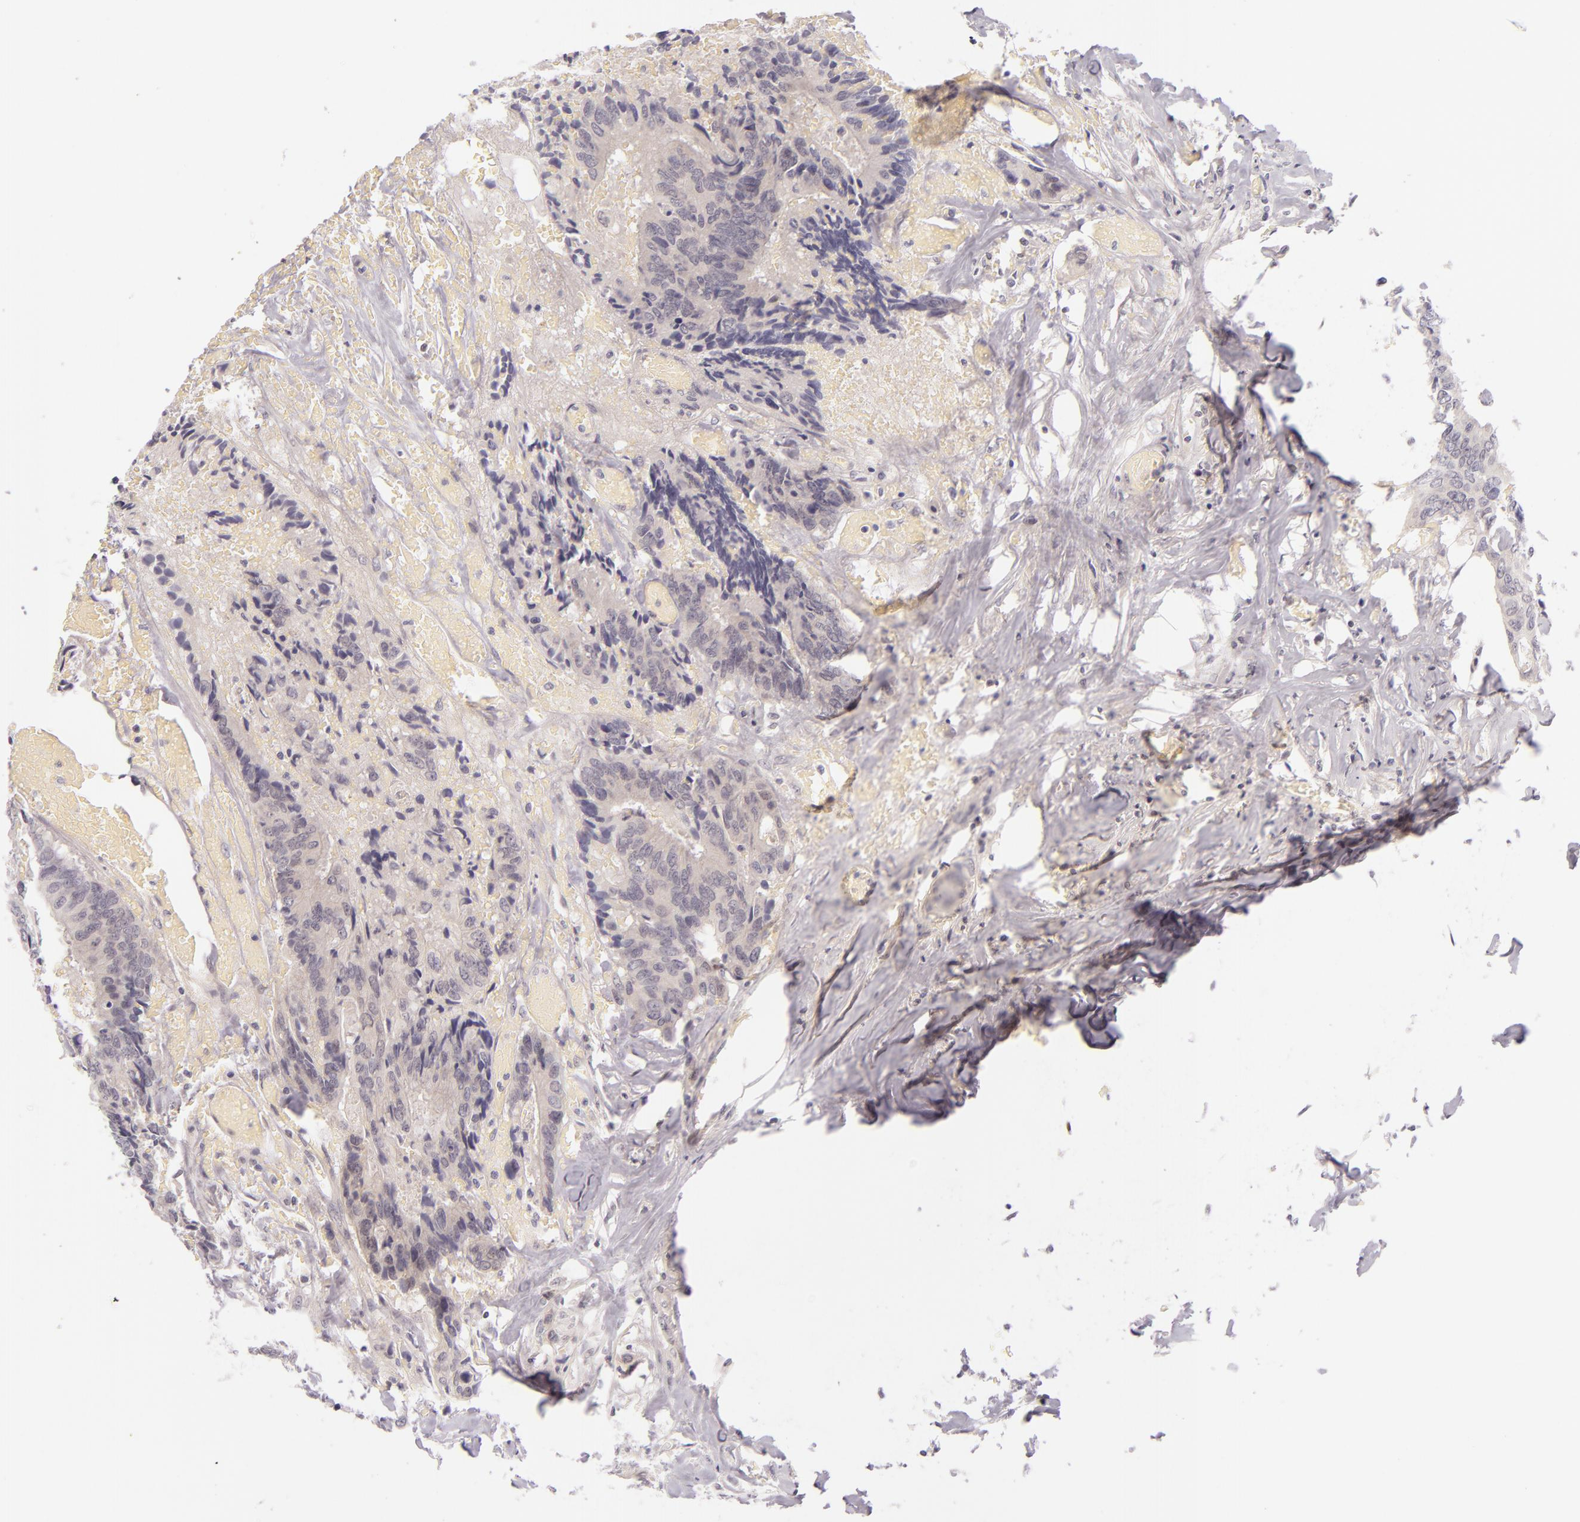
{"staining": {"intensity": "negative", "quantity": "none", "location": "none"}, "tissue": "colorectal cancer", "cell_type": "Tumor cells", "image_type": "cancer", "snomed": [{"axis": "morphology", "description": "Adenocarcinoma, NOS"}, {"axis": "topography", "description": "Rectum"}], "caption": "Human adenocarcinoma (colorectal) stained for a protein using immunohistochemistry shows no expression in tumor cells.", "gene": "BCL3", "patient": {"sex": "male", "age": 55}}